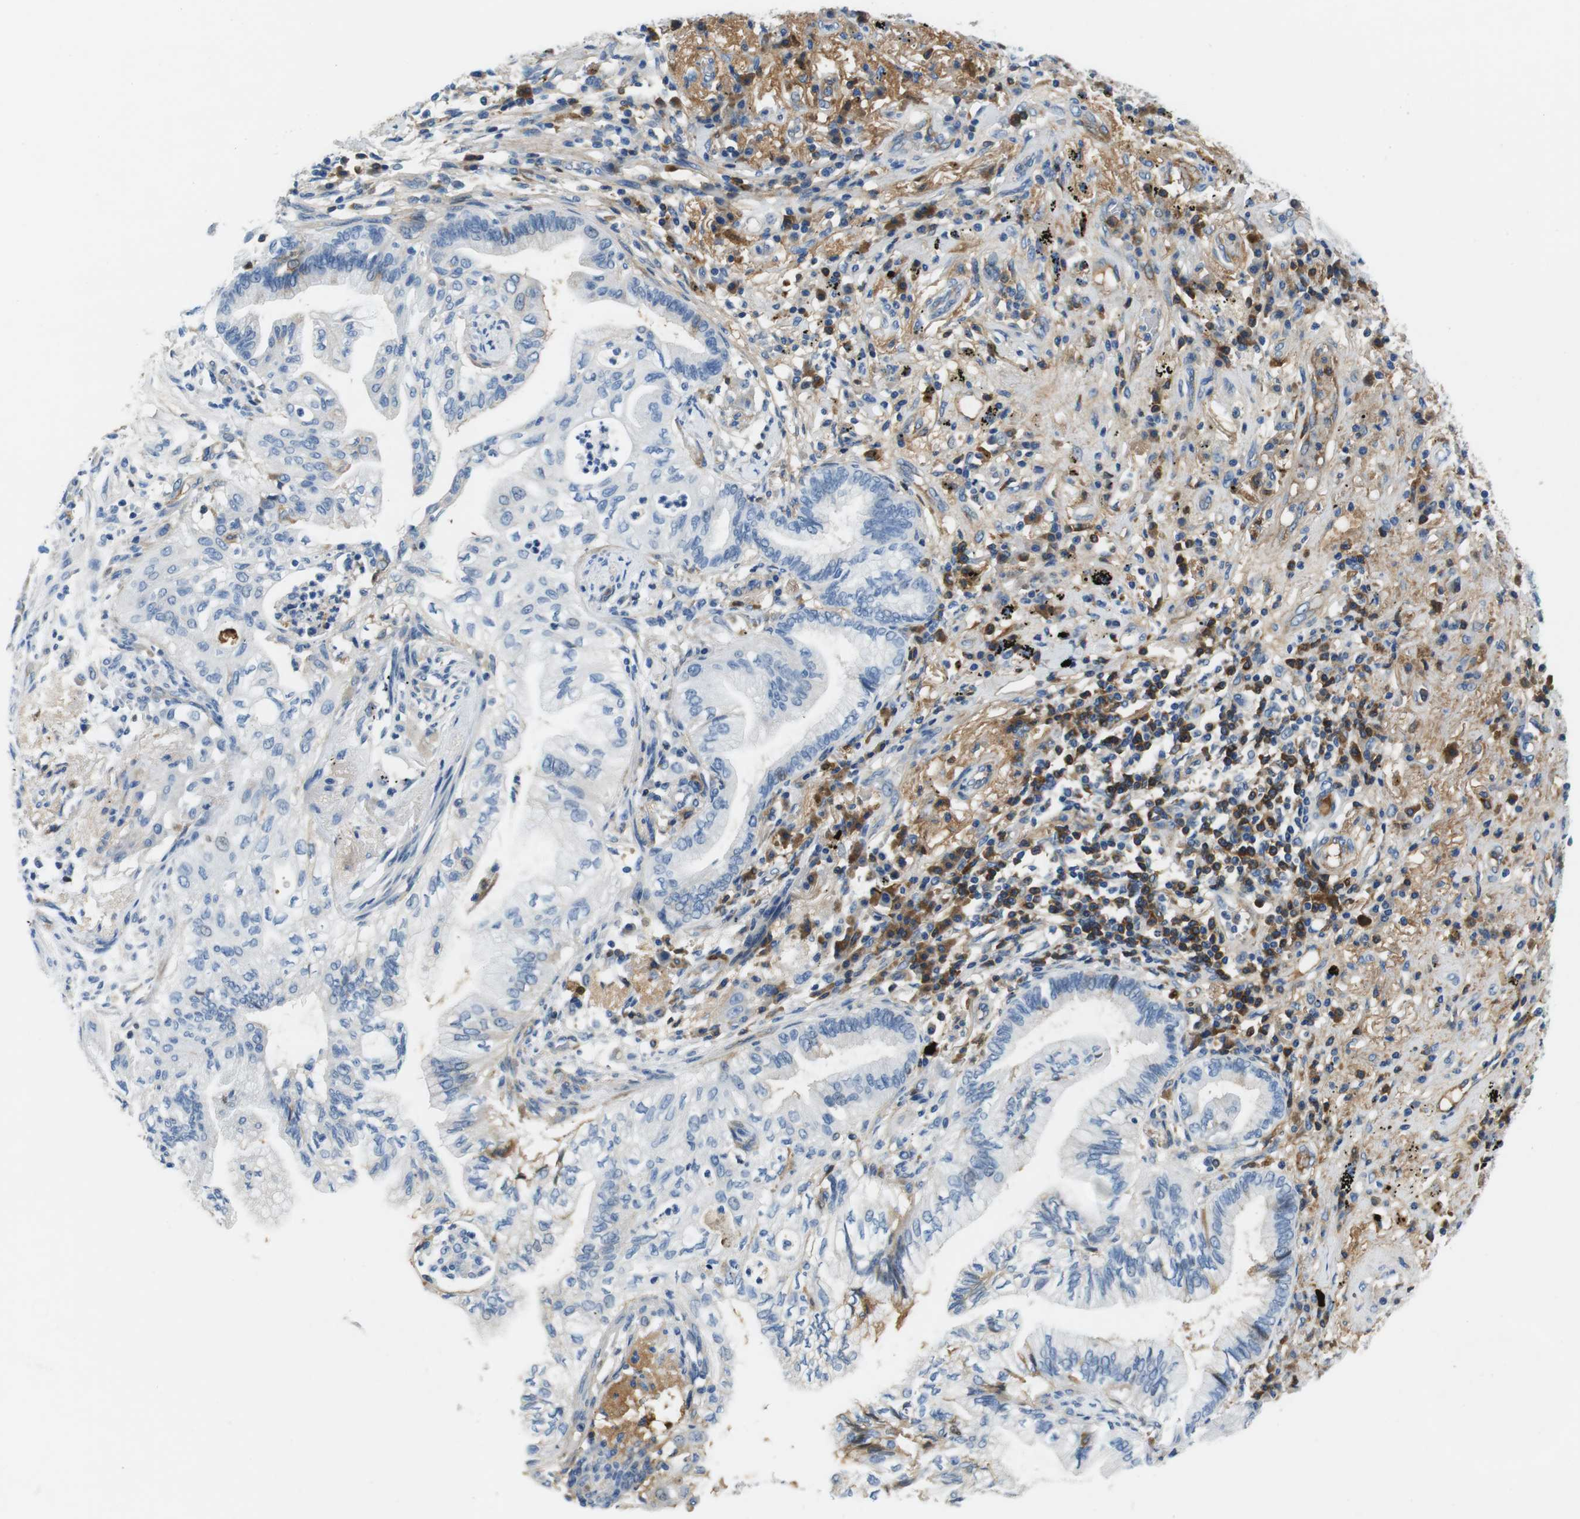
{"staining": {"intensity": "negative", "quantity": "none", "location": "none"}, "tissue": "lung cancer", "cell_type": "Tumor cells", "image_type": "cancer", "snomed": [{"axis": "morphology", "description": "Normal tissue, NOS"}, {"axis": "morphology", "description": "Adenocarcinoma, NOS"}, {"axis": "topography", "description": "Bronchus"}, {"axis": "topography", "description": "Lung"}], "caption": "Protein analysis of adenocarcinoma (lung) exhibits no significant positivity in tumor cells.", "gene": "IGHD", "patient": {"sex": "female", "age": 70}}